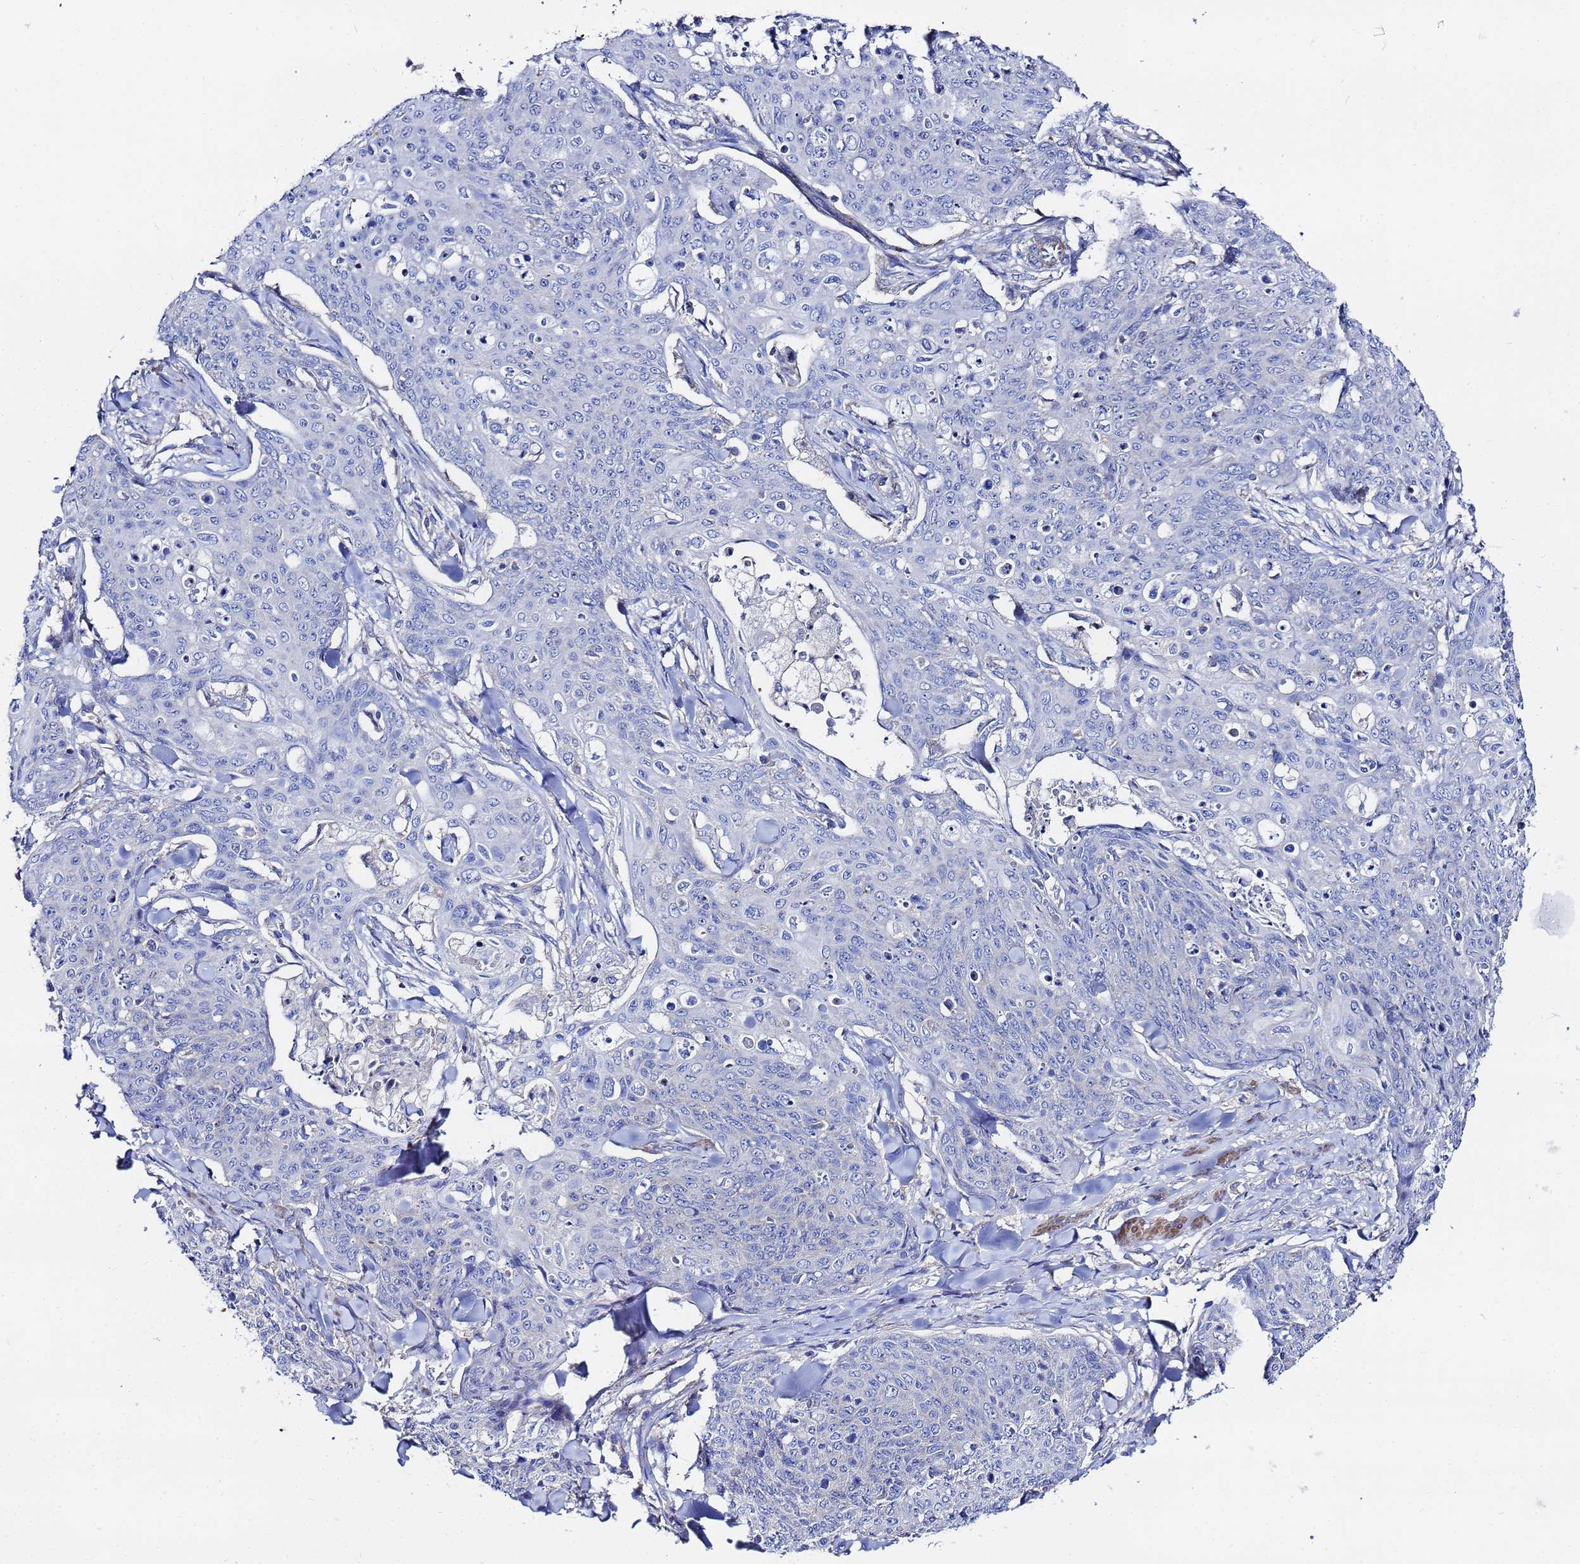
{"staining": {"intensity": "negative", "quantity": "none", "location": "none"}, "tissue": "skin cancer", "cell_type": "Tumor cells", "image_type": "cancer", "snomed": [{"axis": "morphology", "description": "Squamous cell carcinoma, NOS"}, {"axis": "topography", "description": "Skin"}, {"axis": "topography", "description": "Vulva"}], "caption": "High power microscopy photomicrograph of an immunohistochemistry photomicrograph of skin cancer (squamous cell carcinoma), revealing no significant expression in tumor cells.", "gene": "FAHD2A", "patient": {"sex": "female", "age": 85}}